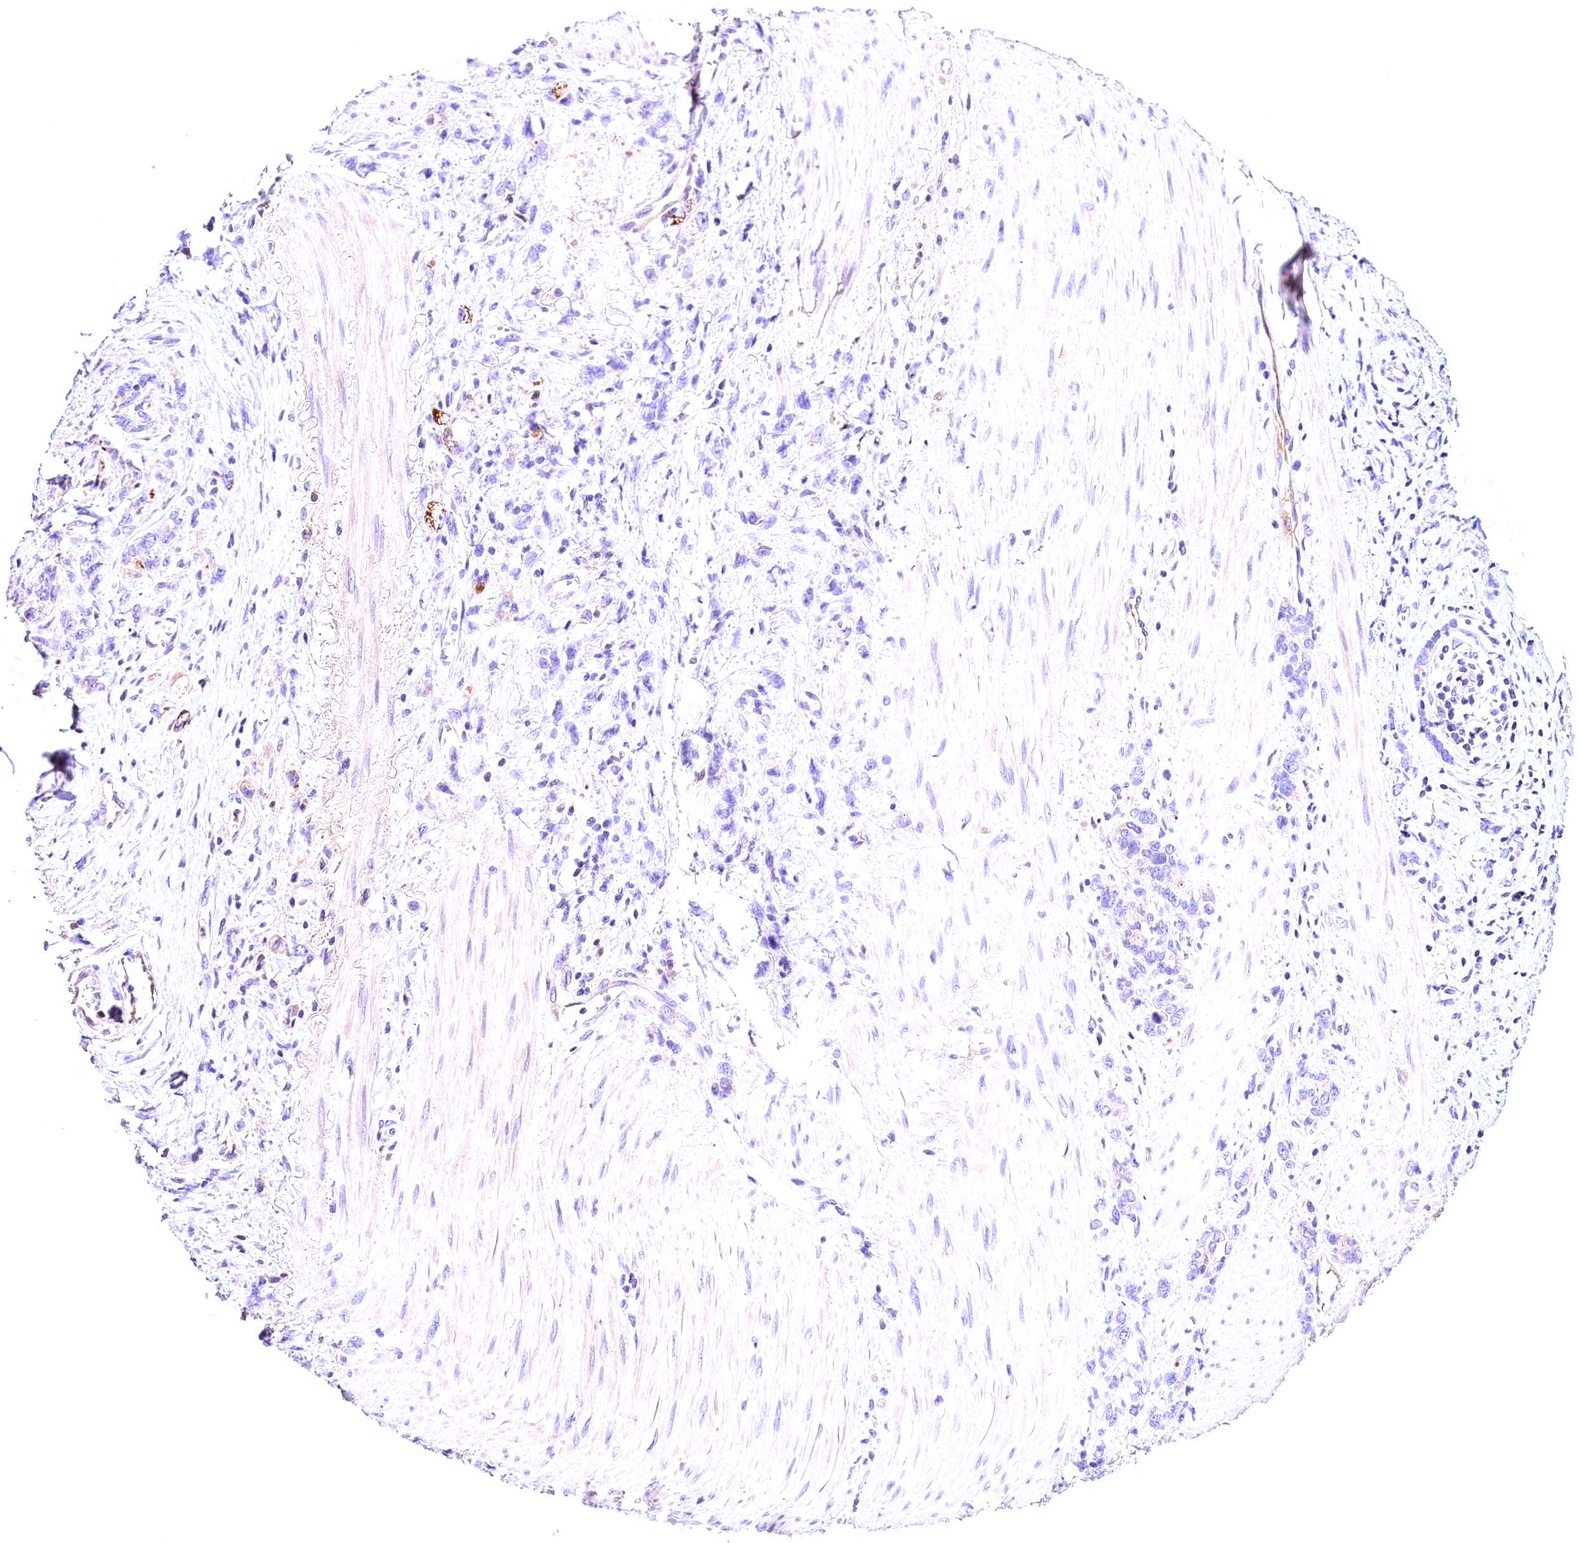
{"staining": {"intensity": "negative", "quantity": "none", "location": "none"}, "tissue": "stomach cancer", "cell_type": "Tumor cells", "image_type": "cancer", "snomed": [{"axis": "morphology", "description": "Adenocarcinoma, NOS"}, {"axis": "topography", "description": "Stomach"}], "caption": "High power microscopy micrograph of an IHC photomicrograph of stomach cancer, revealing no significant expression in tumor cells.", "gene": "ARMC6", "patient": {"sex": "female", "age": 76}}